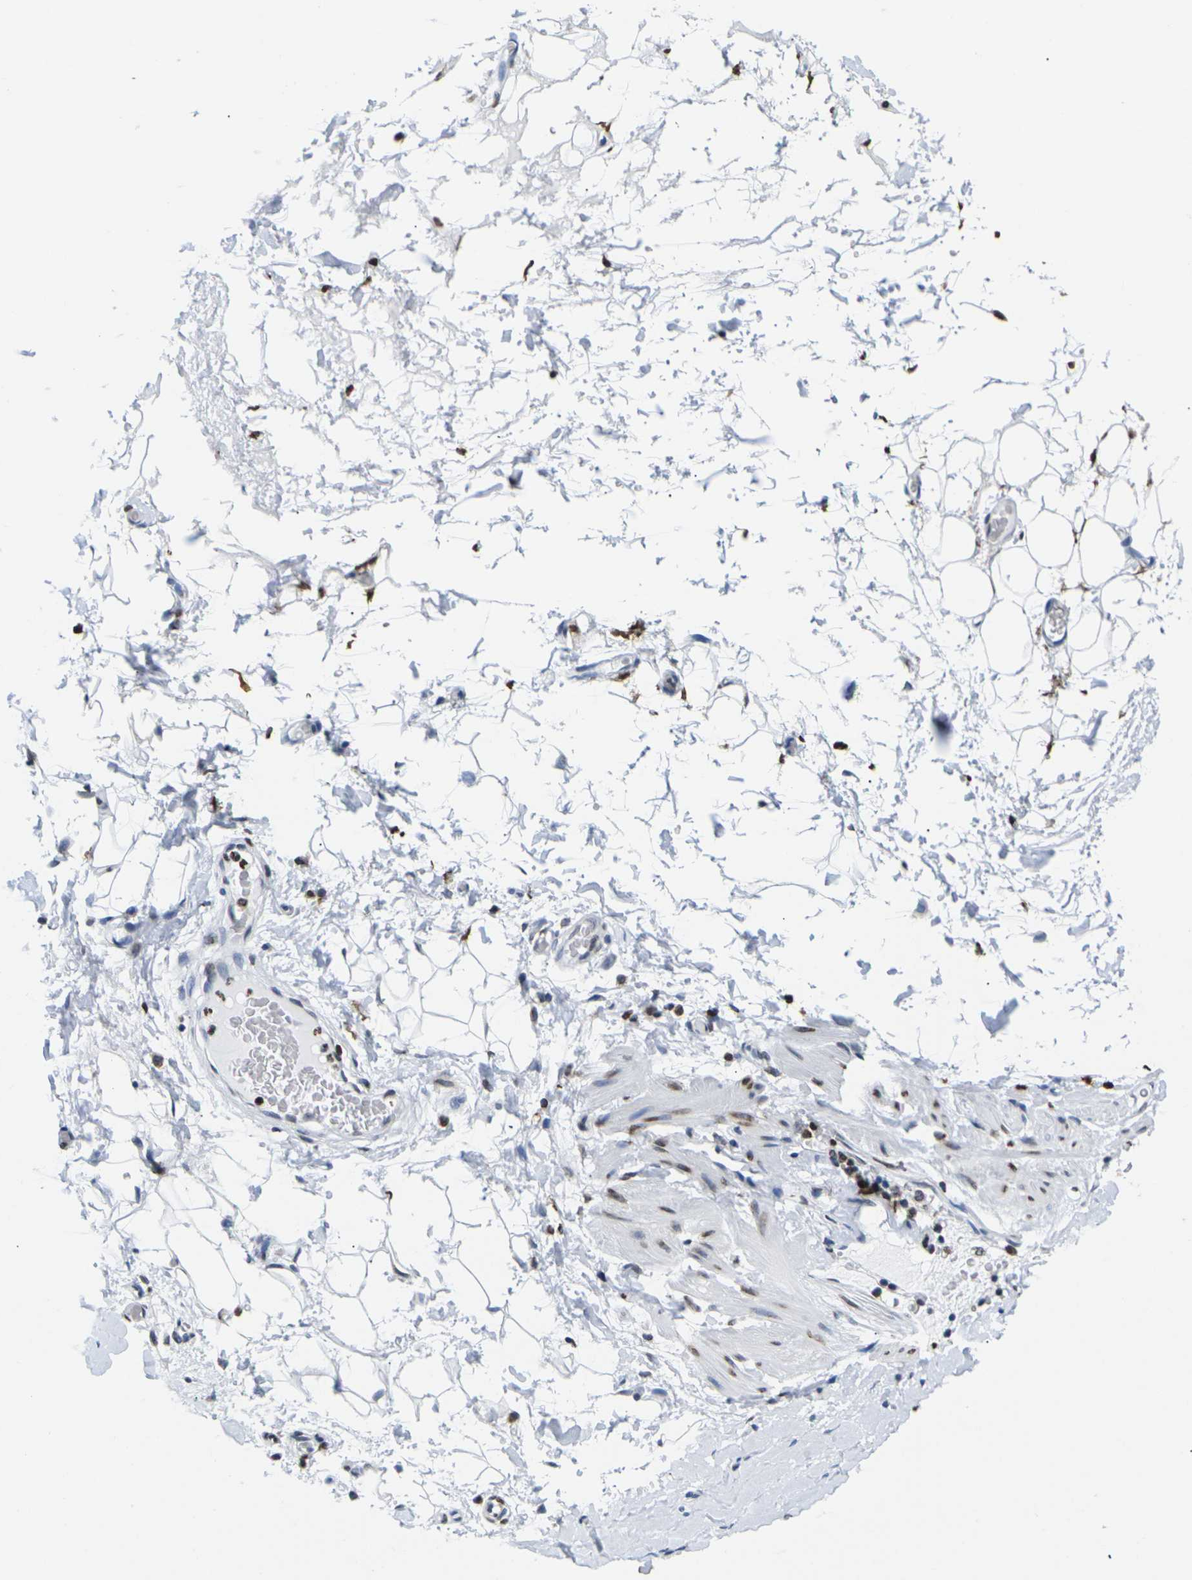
{"staining": {"intensity": "moderate", "quantity": "25%-75%", "location": "nuclear"}, "tissue": "adipose tissue", "cell_type": "Adipocytes", "image_type": "normal", "snomed": [{"axis": "morphology", "description": "Normal tissue, NOS"}, {"axis": "morphology", "description": "Adenocarcinoma, NOS"}, {"axis": "topography", "description": "Esophagus"}], "caption": "Protein staining of normal adipose tissue demonstrates moderate nuclear positivity in about 25%-75% of adipocytes.", "gene": "H2AC21", "patient": {"sex": "male", "age": 62}}